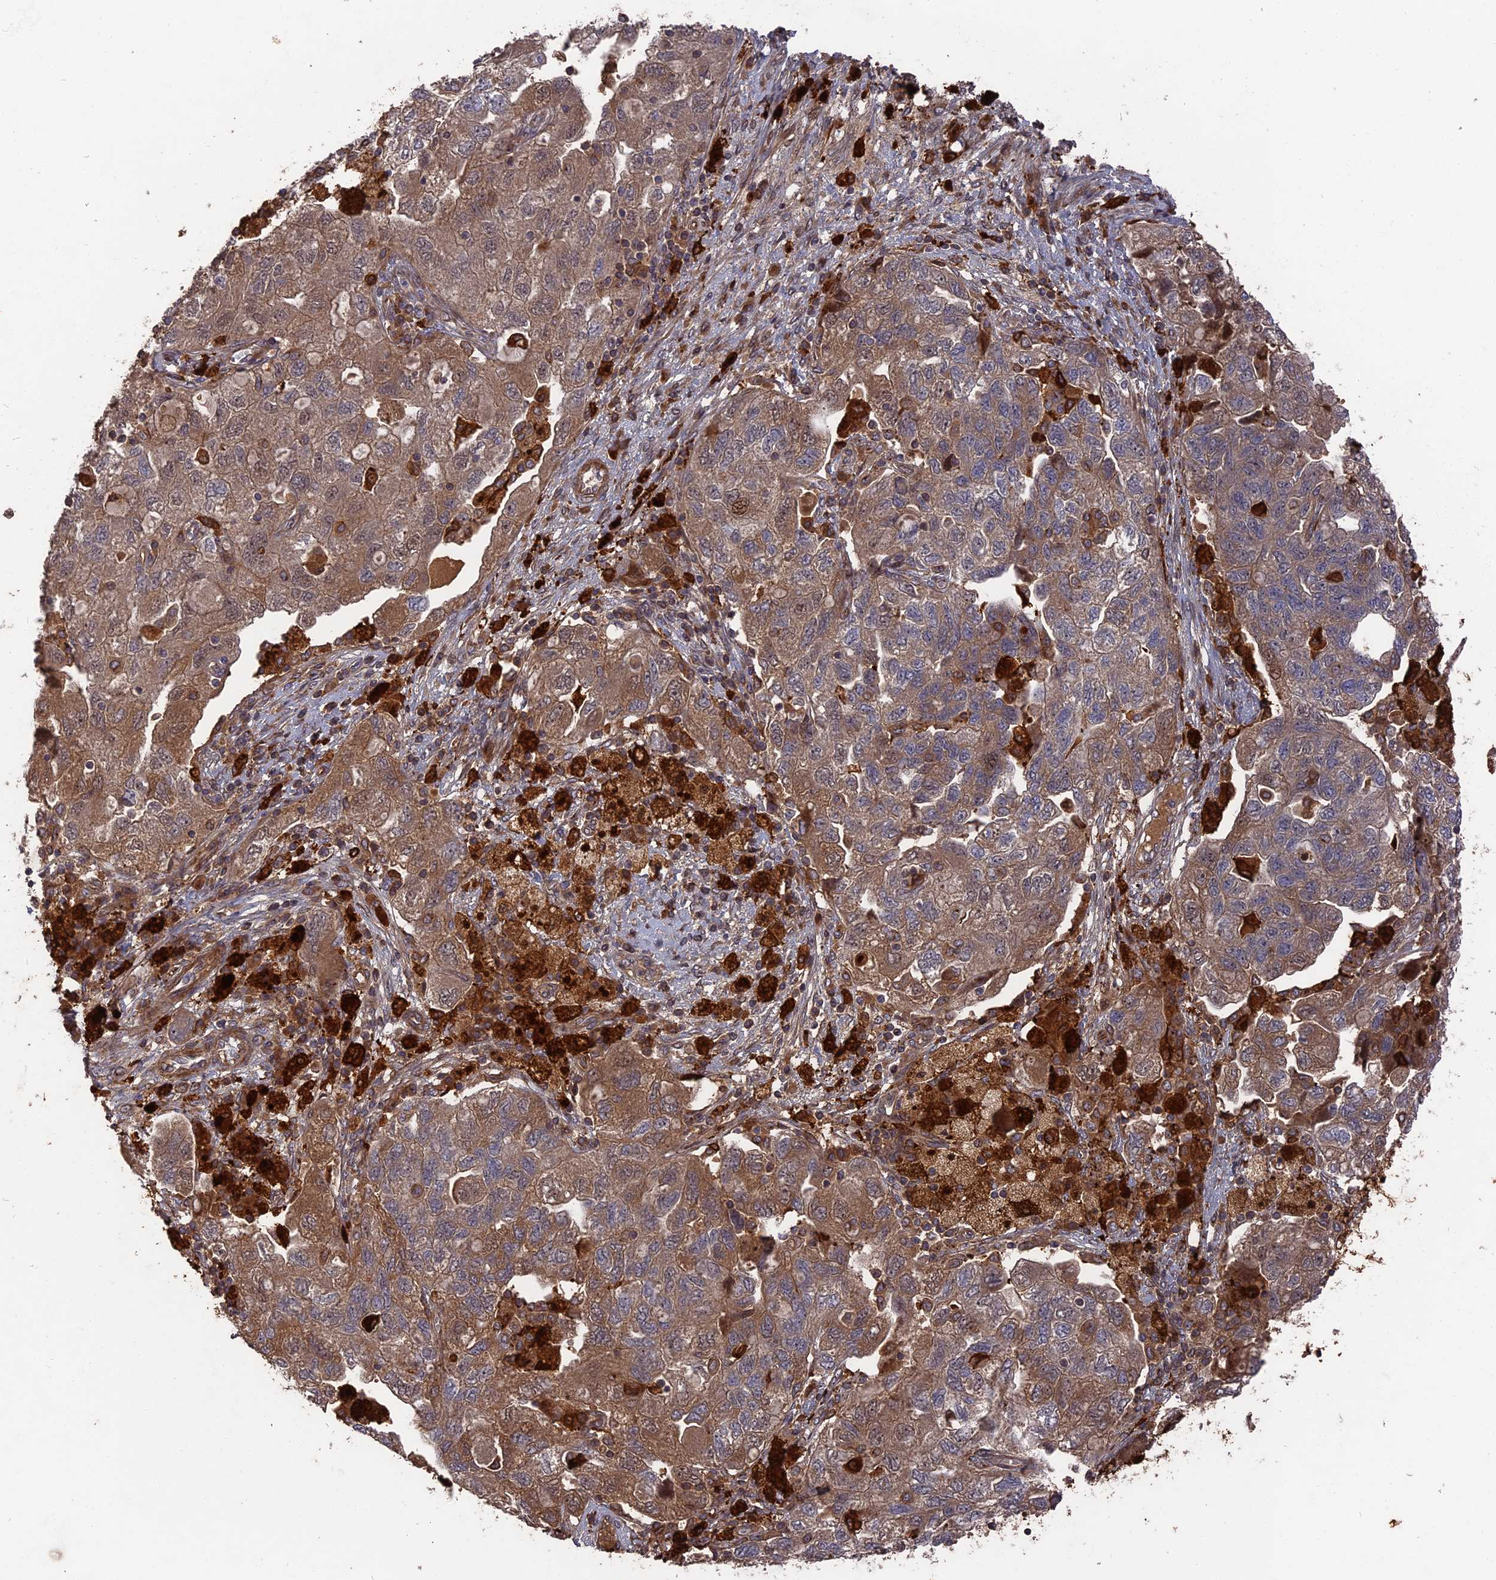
{"staining": {"intensity": "moderate", "quantity": ">75%", "location": "cytoplasmic/membranous"}, "tissue": "ovarian cancer", "cell_type": "Tumor cells", "image_type": "cancer", "snomed": [{"axis": "morphology", "description": "Carcinoma, NOS"}, {"axis": "morphology", "description": "Cystadenocarcinoma, serous, NOS"}, {"axis": "topography", "description": "Ovary"}], "caption": "The immunohistochemical stain highlights moderate cytoplasmic/membranous expression in tumor cells of serous cystadenocarcinoma (ovarian) tissue.", "gene": "DEF8", "patient": {"sex": "female", "age": 69}}